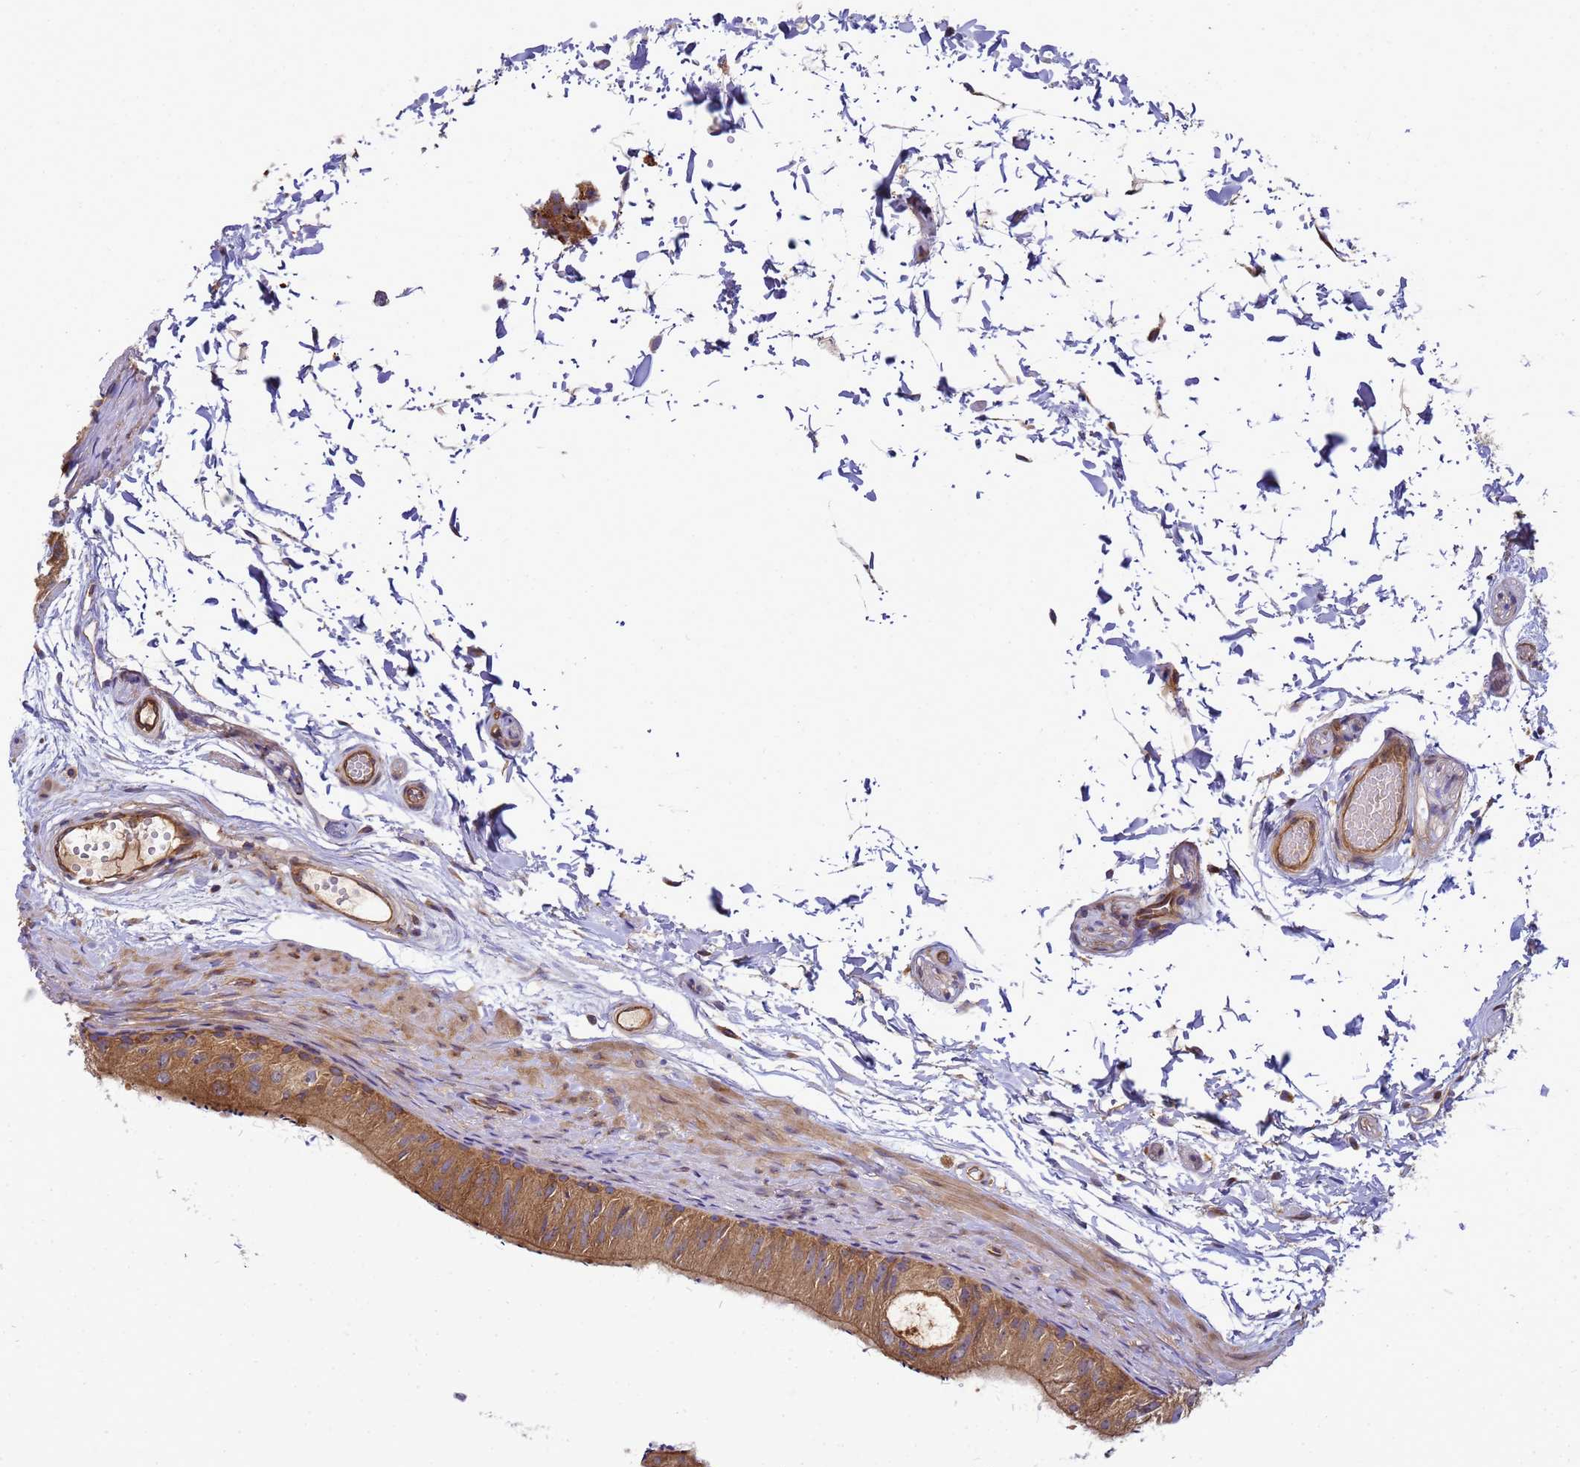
{"staining": {"intensity": "moderate", "quantity": ">75%", "location": "cytoplasmic/membranous"}, "tissue": "epididymis", "cell_type": "Glandular cells", "image_type": "normal", "snomed": [{"axis": "morphology", "description": "Normal tissue, NOS"}, {"axis": "topography", "description": "Epididymis"}], "caption": "The immunohistochemical stain highlights moderate cytoplasmic/membranous expression in glandular cells of benign epididymis.", "gene": "BECN1", "patient": {"sex": "male", "age": 50}}